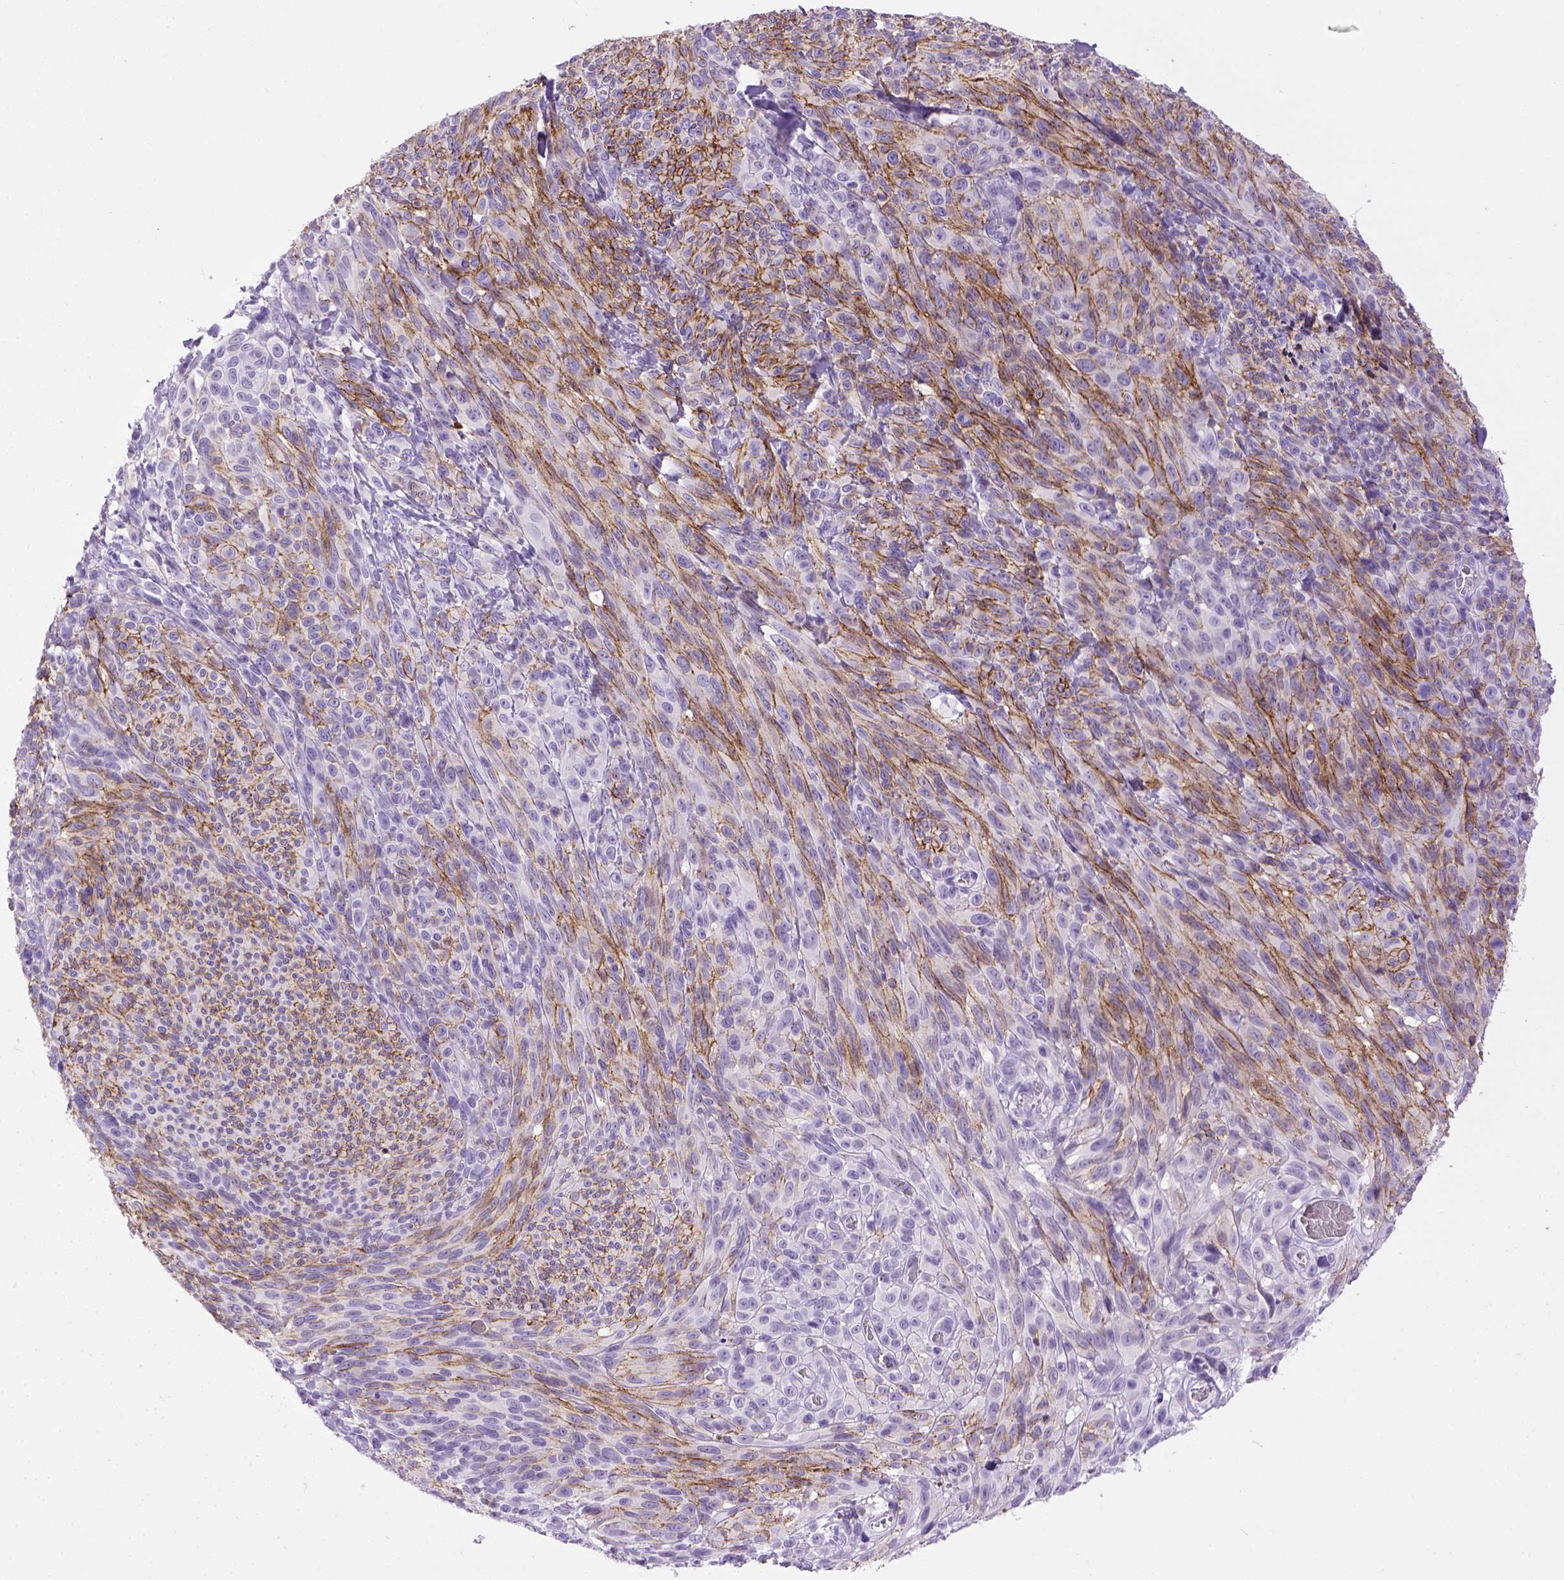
{"staining": {"intensity": "moderate", "quantity": "25%-75%", "location": "cytoplasmic/membranous"}, "tissue": "melanoma", "cell_type": "Tumor cells", "image_type": "cancer", "snomed": [{"axis": "morphology", "description": "Malignant melanoma, NOS"}, {"axis": "topography", "description": "Skin"}], "caption": "A medium amount of moderate cytoplasmic/membranous staining is identified in about 25%-75% of tumor cells in melanoma tissue.", "gene": "CDH1", "patient": {"sex": "male", "age": 83}}